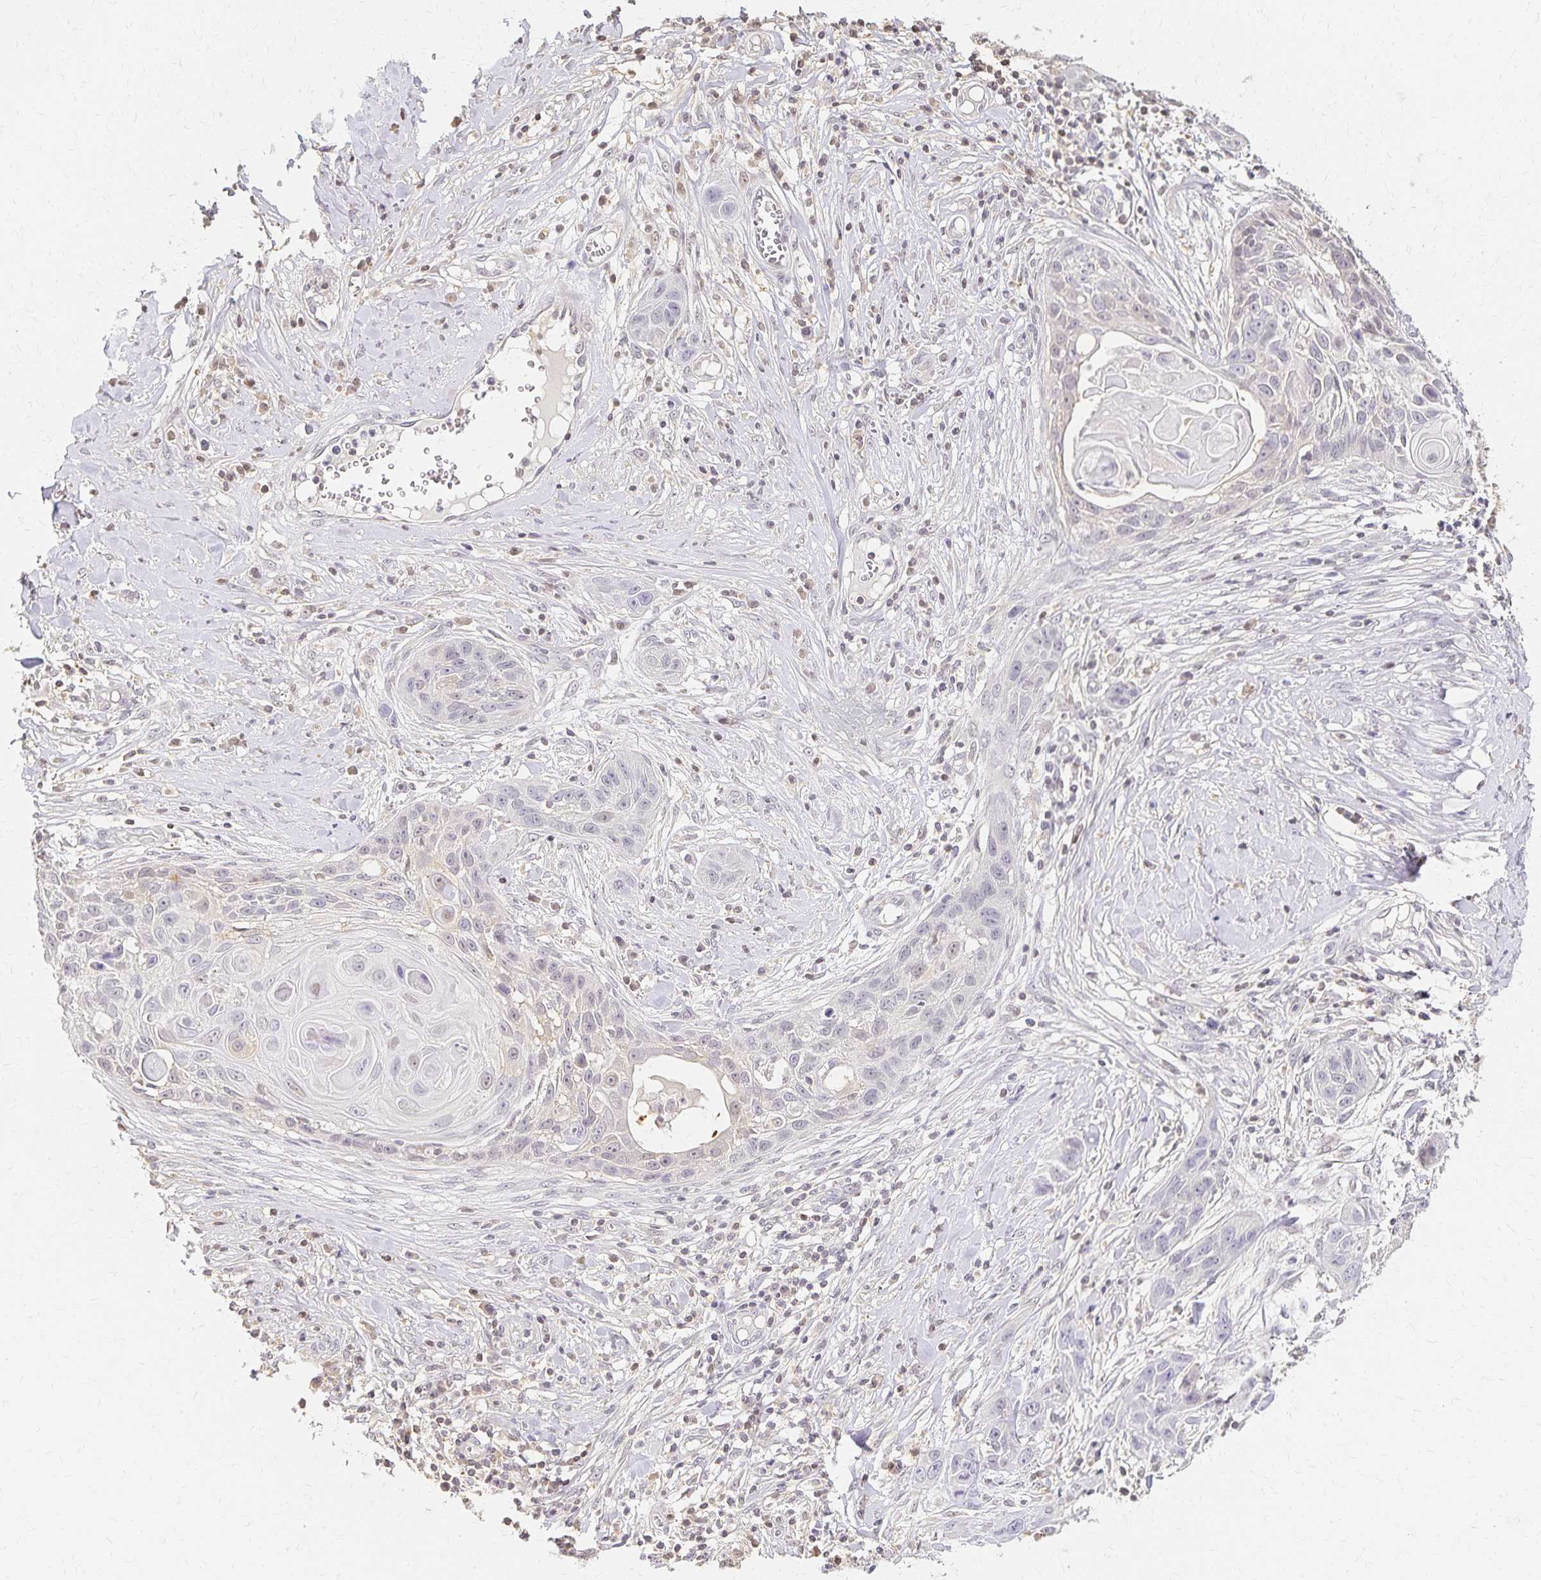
{"staining": {"intensity": "negative", "quantity": "none", "location": "none"}, "tissue": "skin cancer", "cell_type": "Tumor cells", "image_type": "cancer", "snomed": [{"axis": "morphology", "description": "Squamous cell carcinoma, NOS"}, {"axis": "topography", "description": "Skin"}, {"axis": "topography", "description": "Vulva"}], "caption": "High power microscopy image of an immunohistochemistry (IHC) image of skin cancer, revealing no significant staining in tumor cells. (DAB immunohistochemistry (IHC) visualized using brightfield microscopy, high magnification).", "gene": "AZGP1", "patient": {"sex": "female", "age": 83}}